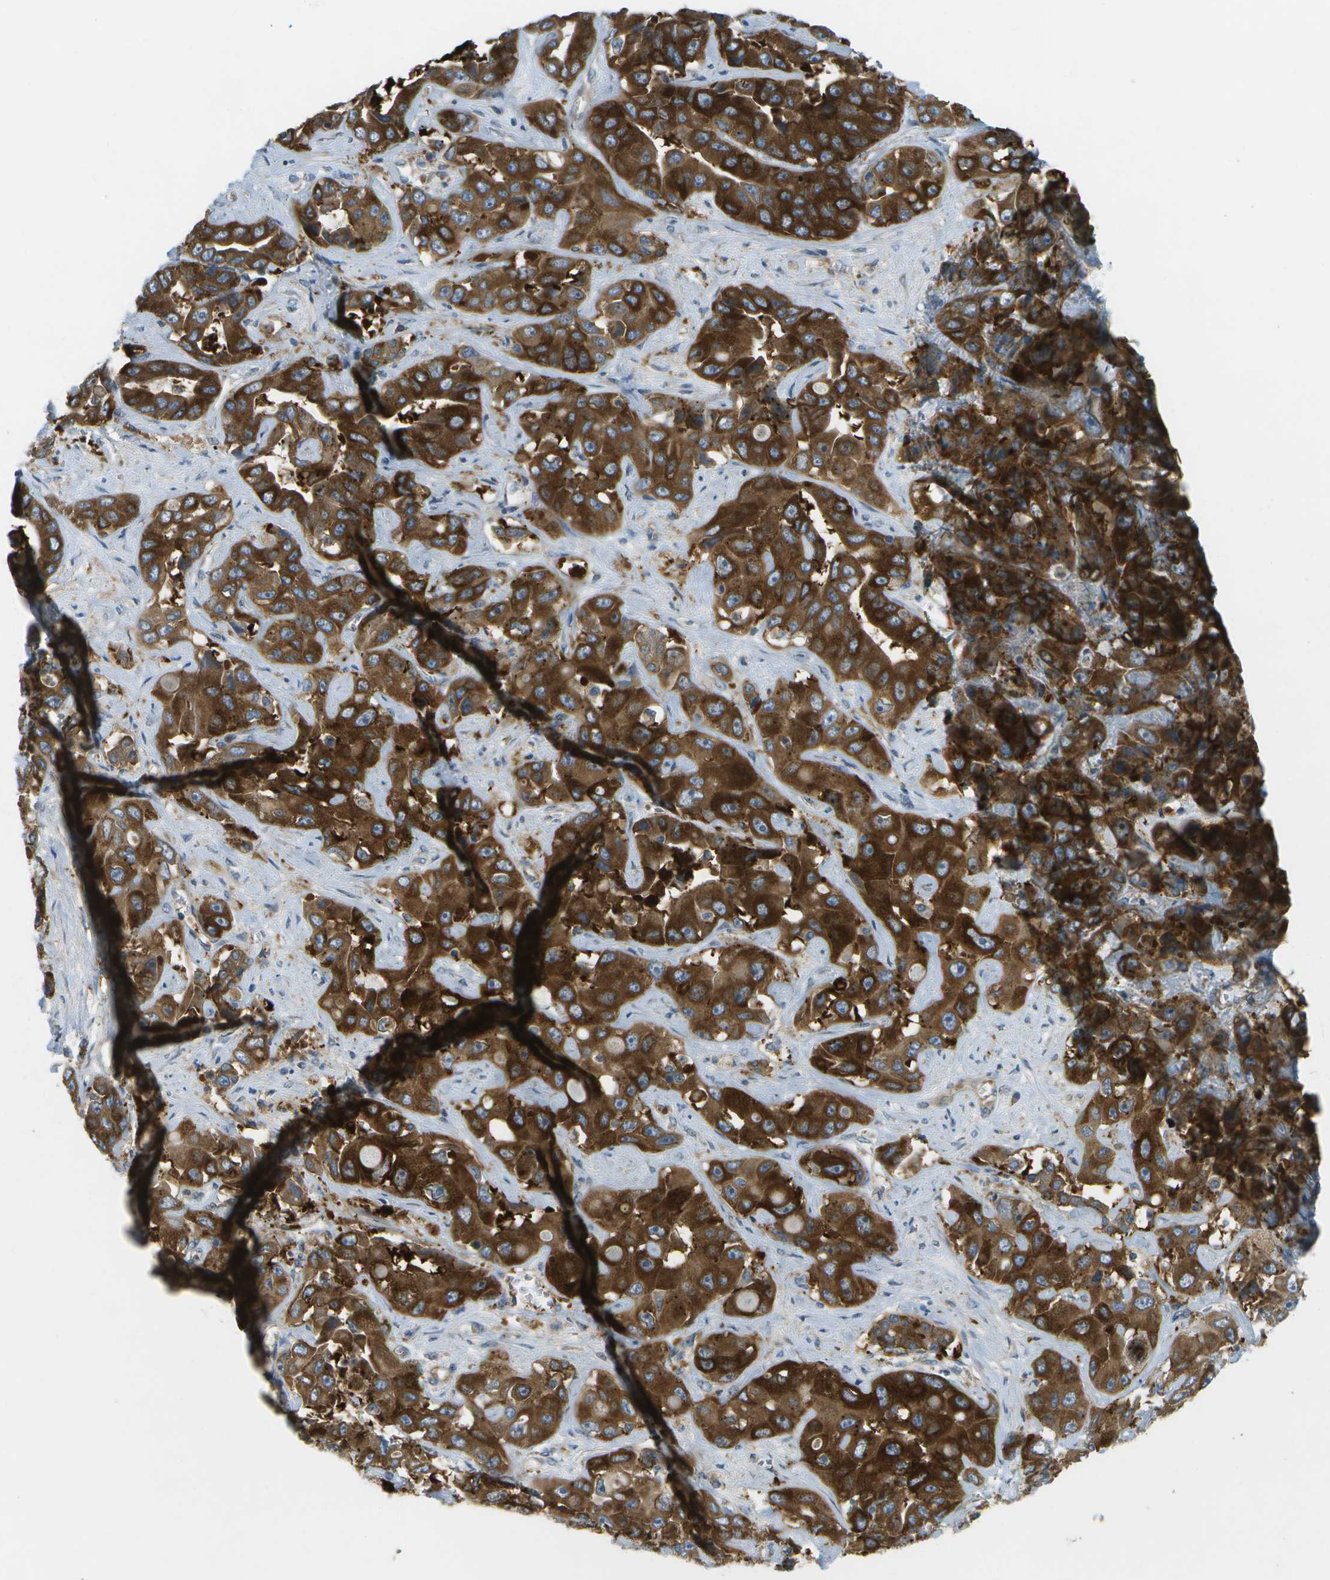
{"staining": {"intensity": "strong", "quantity": ">75%", "location": "cytoplasmic/membranous"}, "tissue": "liver cancer", "cell_type": "Tumor cells", "image_type": "cancer", "snomed": [{"axis": "morphology", "description": "Cholangiocarcinoma"}, {"axis": "topography", "description": "Liver"}], "caption": "About >75% of tumor cells in cholangiocarcinoma (liver) demonstrate strong cytoplasmic/membranous protein expression as visualized by brown immunohistochemical staining.", "gene": "WNK2", "patient": {"sex": "female", "age": 52}}